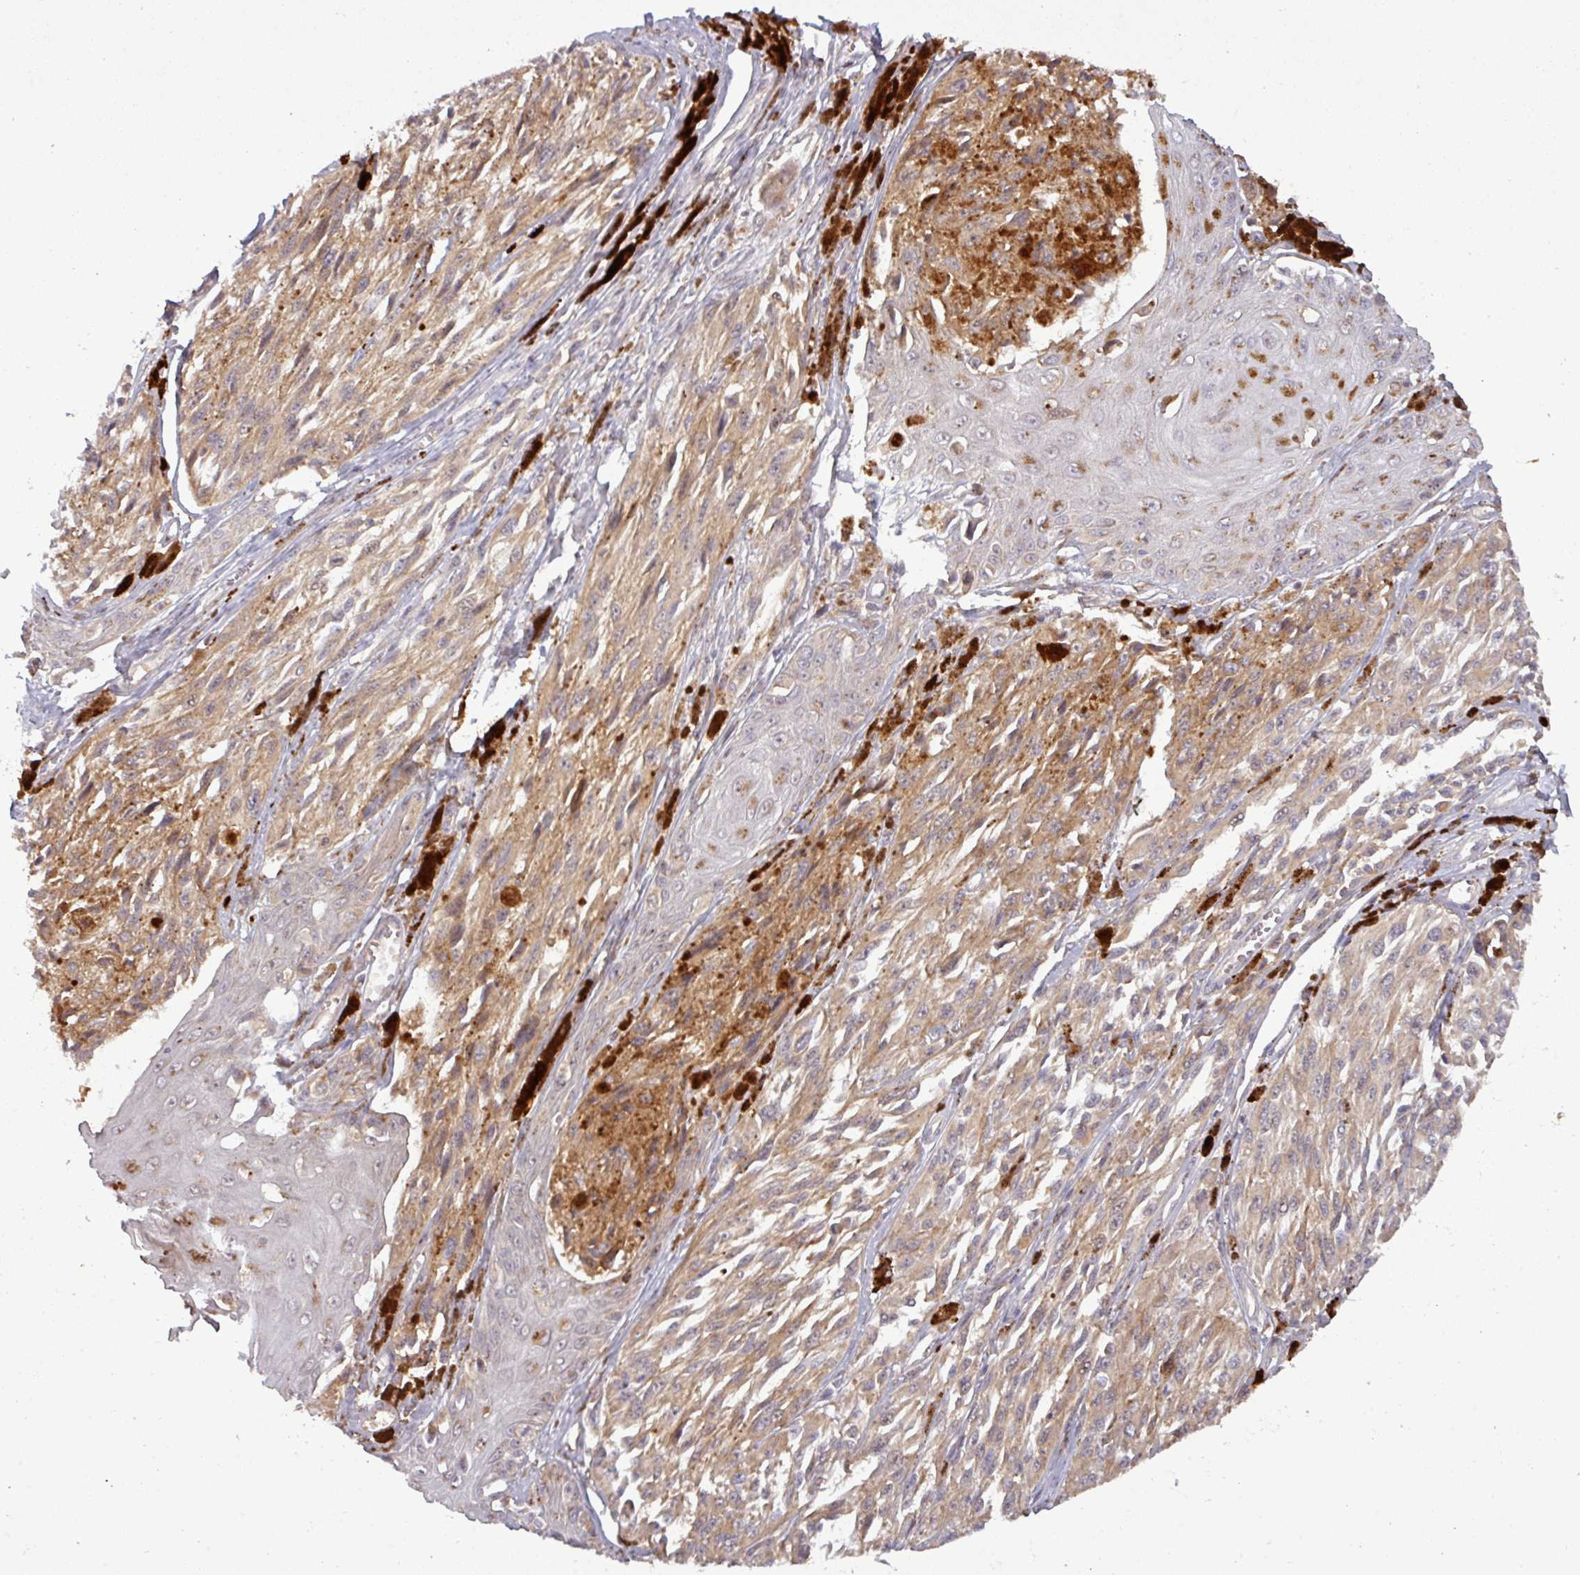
{"staining": {"intensity": "moderate", "quantity": "25%-75%", "location": "cytoplasmic/membranous"}, "tissue": "melanoma", "cell_type": "Tumor cells", "image_type": "cancer", "snomed": [{"axis": "morphology", "description": "Malignant melanoma, NOS"}, {"axis": "topography", "description": "Skin"}], "caption": "Immunohistochemistry (IHC) of human malignant melanoma shows medium levels of moderate cytoplasmic/membranous staining in about 25%-75% of tumor cells.", "gene": "PUS1", "patient": {"sex": "male", "age": 94}}